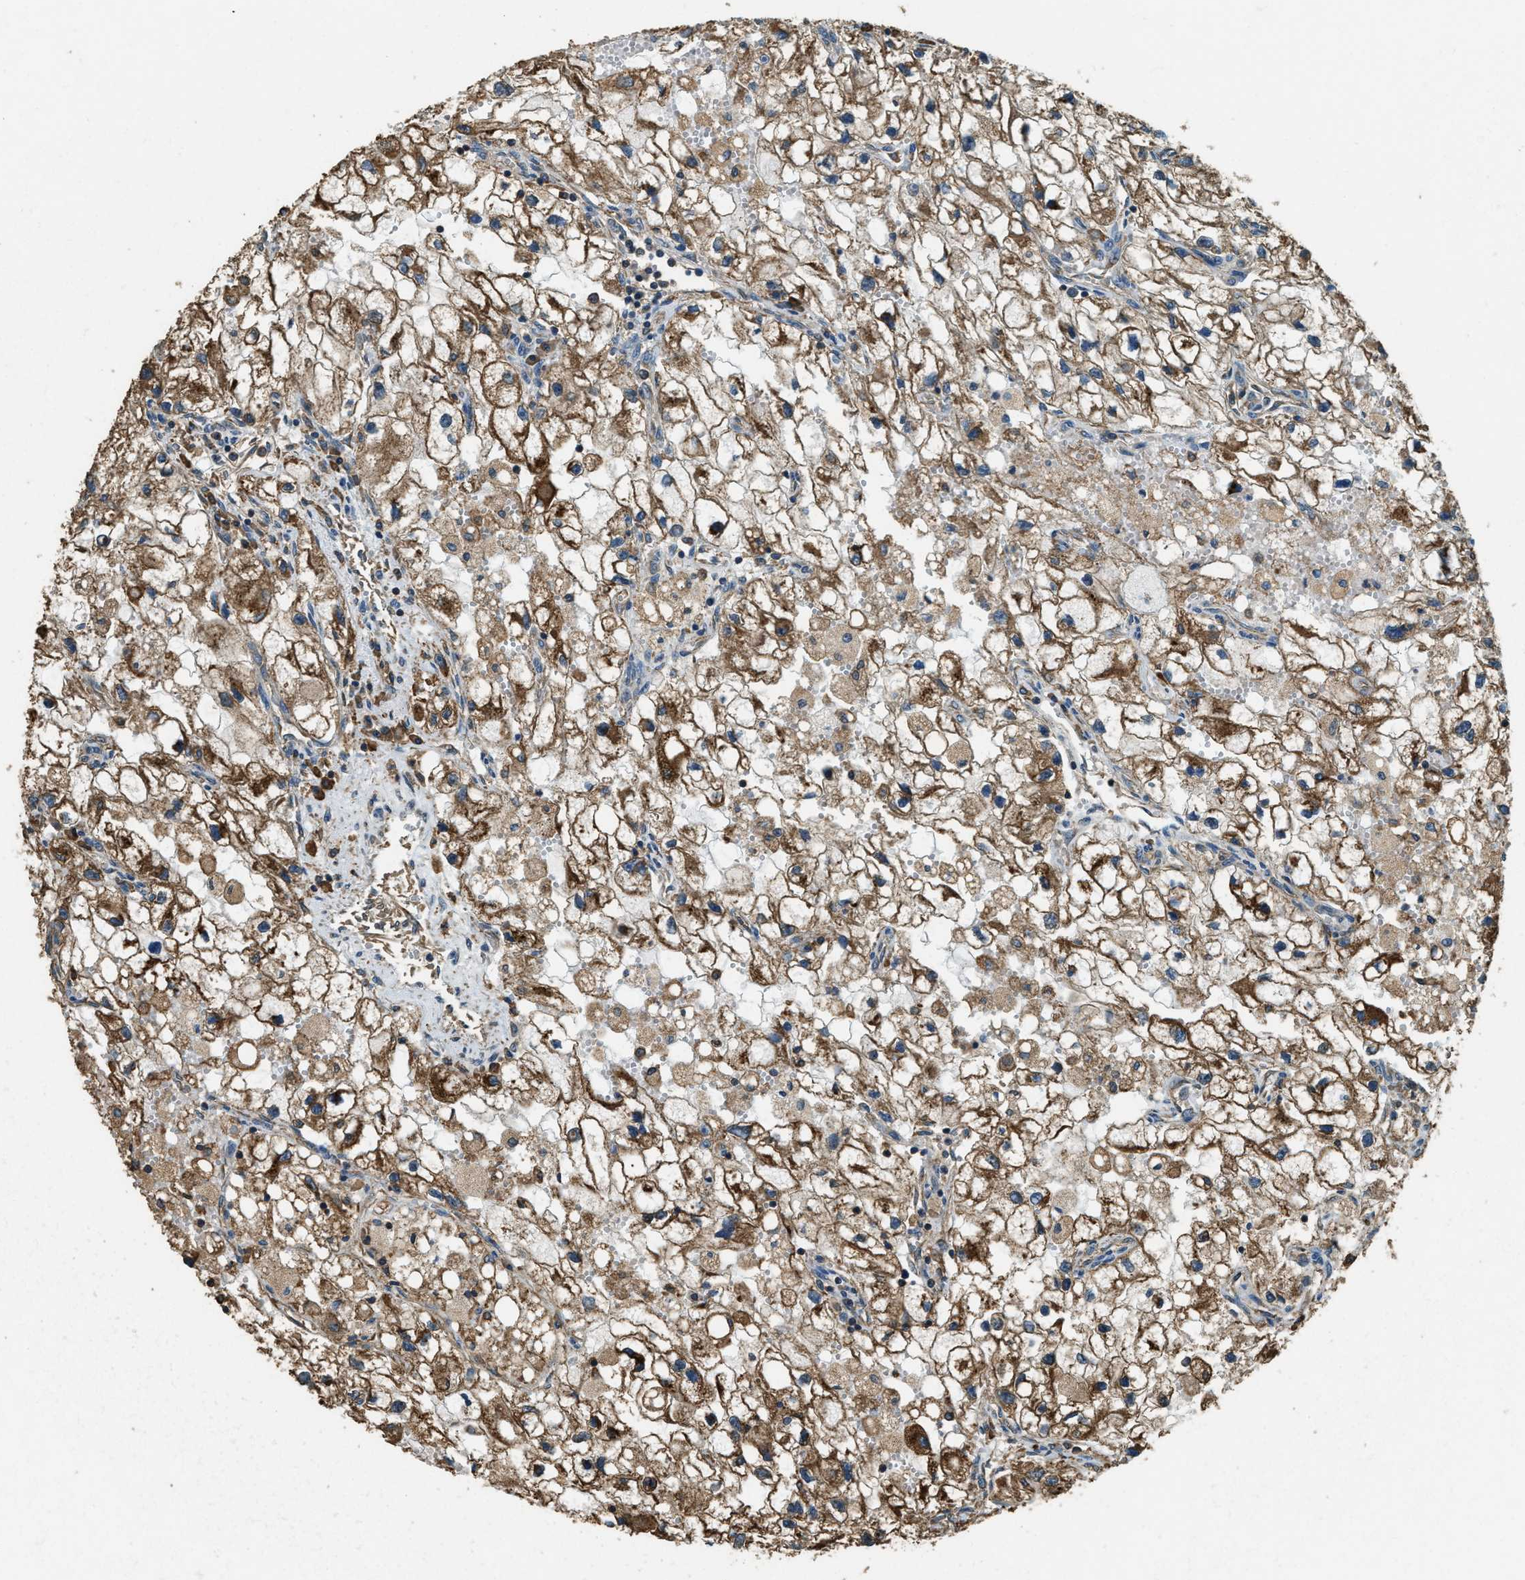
{"staining": {"intensity": "moderate", "quantity": ">75%", "location": "cytoplasmic/membranous"}, "tissue": "renal cancer", "cell_type": "Tumor cells", "image_type": "cancer", "snomed": [{"axis": "morphology", "description": "Adenocarcinoma, NOS"}, {"axis": "topography", "description": "Kidney"}], "caption": "Protein expression analysis of renal cancer demonstrates moderate cytoplasmic/membranous positivity in approximately >75% of tumor cells.", "gene": "ERGIC1", "patient": {"sex": "female", "age": 70}}